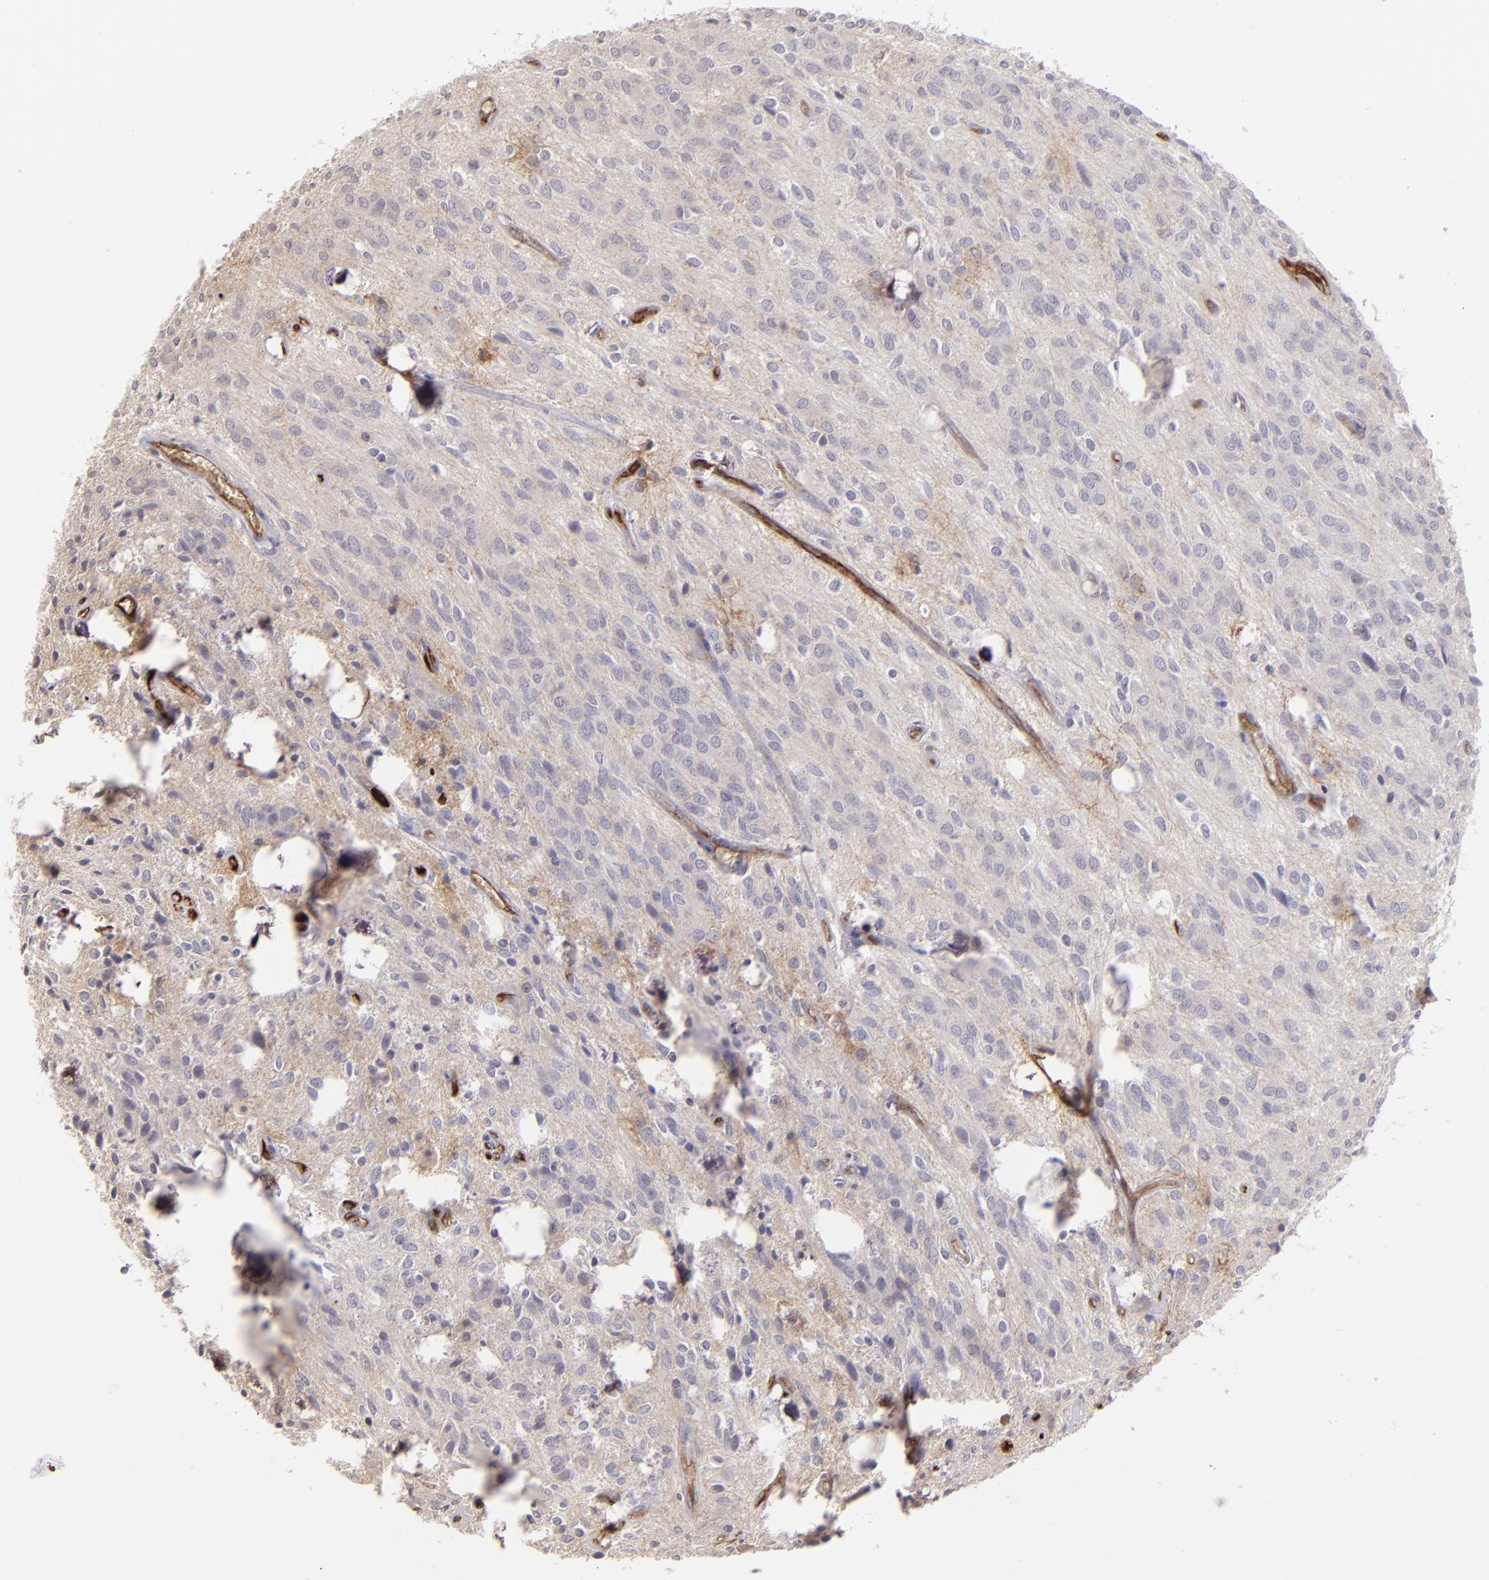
{"staining": {"intensity": "negative", "quantity": "none", "location": "none"}, "tissue": "glioma", "cell_type": "Tumor cells", "image_type": "cancer", "snomed": [{"axis": "morphology", "description": "Glioma, malignant, Low grade"}, {"axis": "topography", "description": "Brain"}], "caption": "Image shows no significant protein expression in tumor cells of glioma.", "gene": "DYSF", "patient": {"sex": "female", "age": 15}}